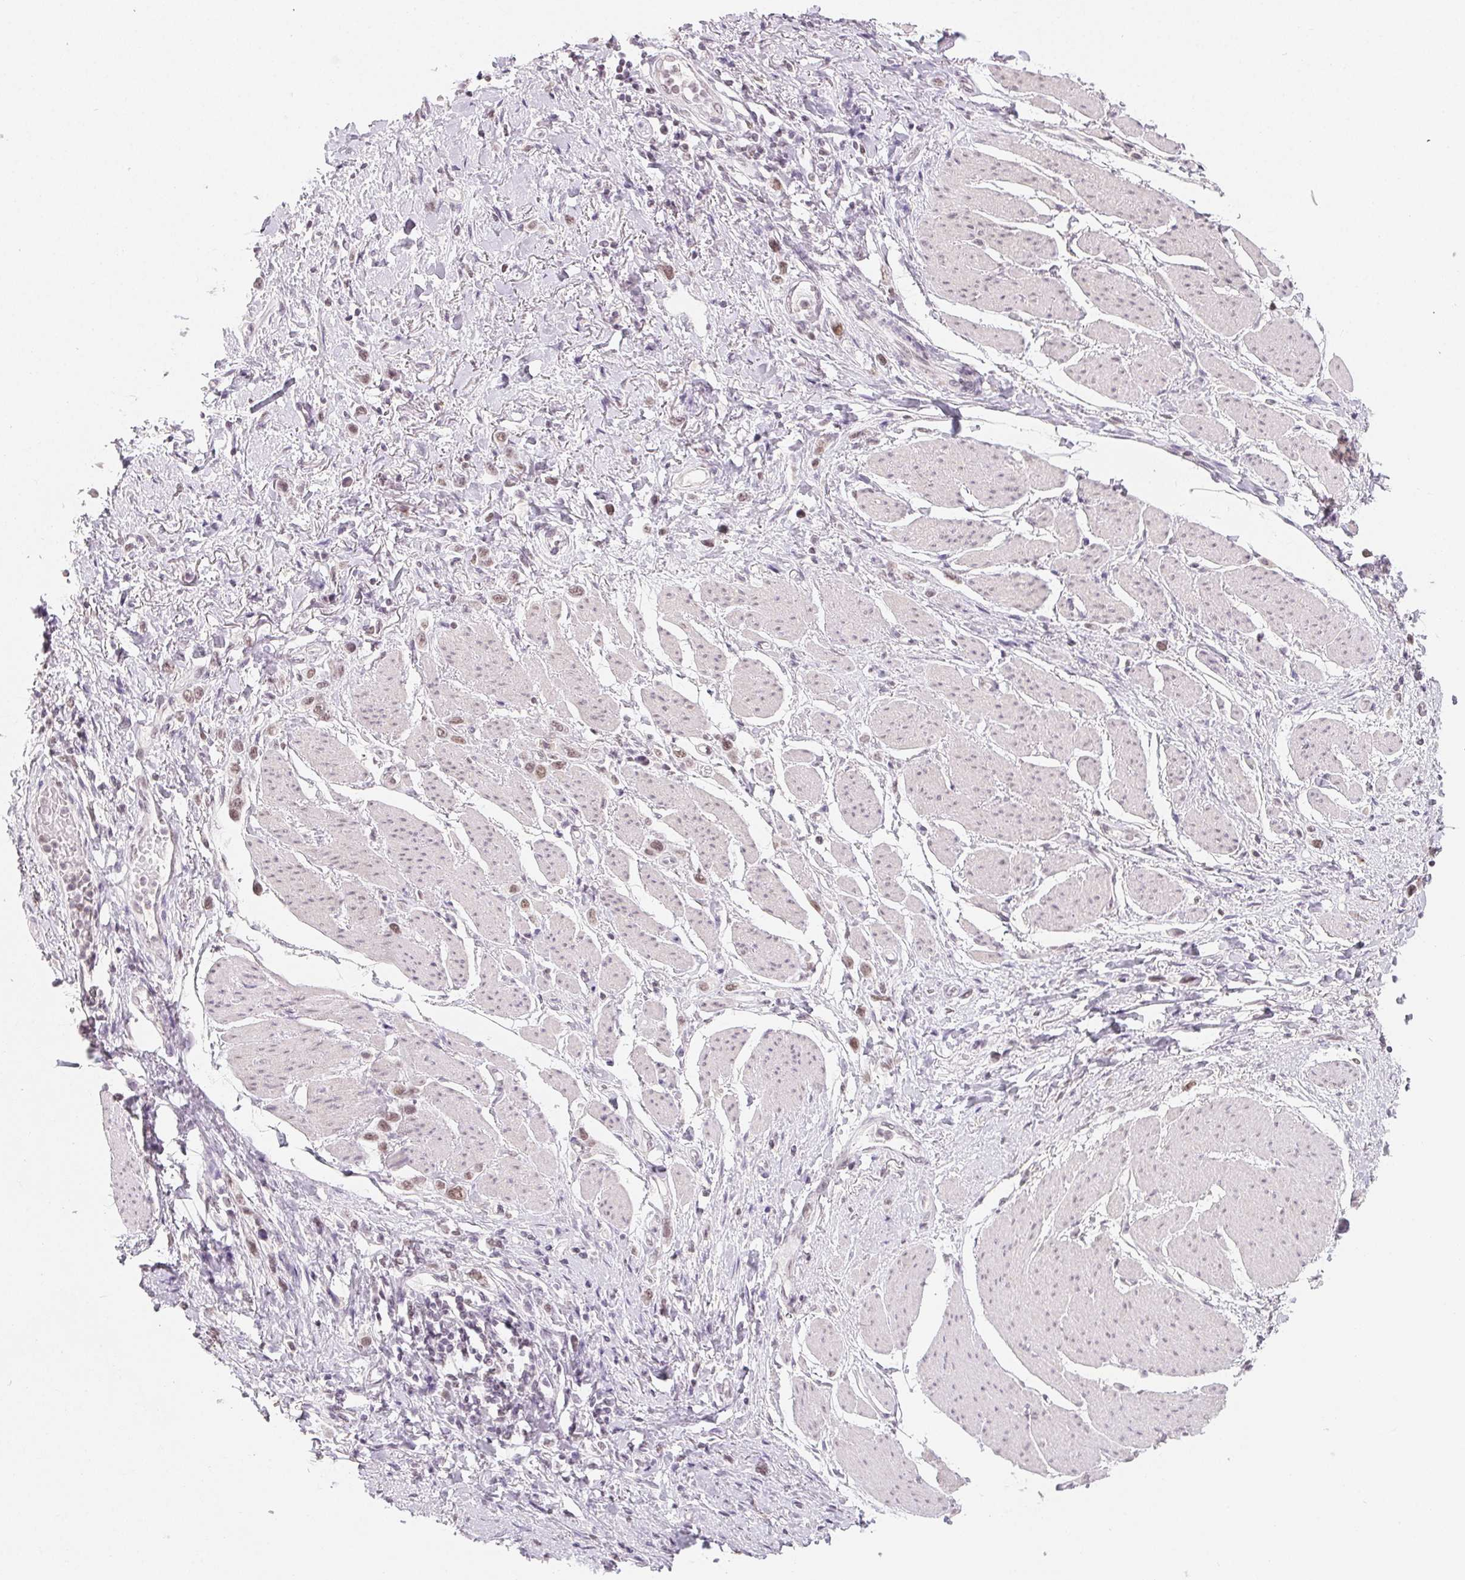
{"staining": {"intensity": "weak", "quantity": "25%-75%", "location": "nuclear"}, "tissue": "stomach cancer", "cell_type": "Tumor cells", "image_type": "cancer", "snomed": [{"axis": "morphology", "description": "Adenocarcinoma, NOS"}, {"axis": "topography", "description": "Stomach"}], "caption": "Stomach cancer stained with DAB immunohistochemistry displays low levels of weak nuclear expression in approximately 25%-75% of tumor cells.", "gene": "NXF3", "patient": {"sex": "female", "age": 65}}